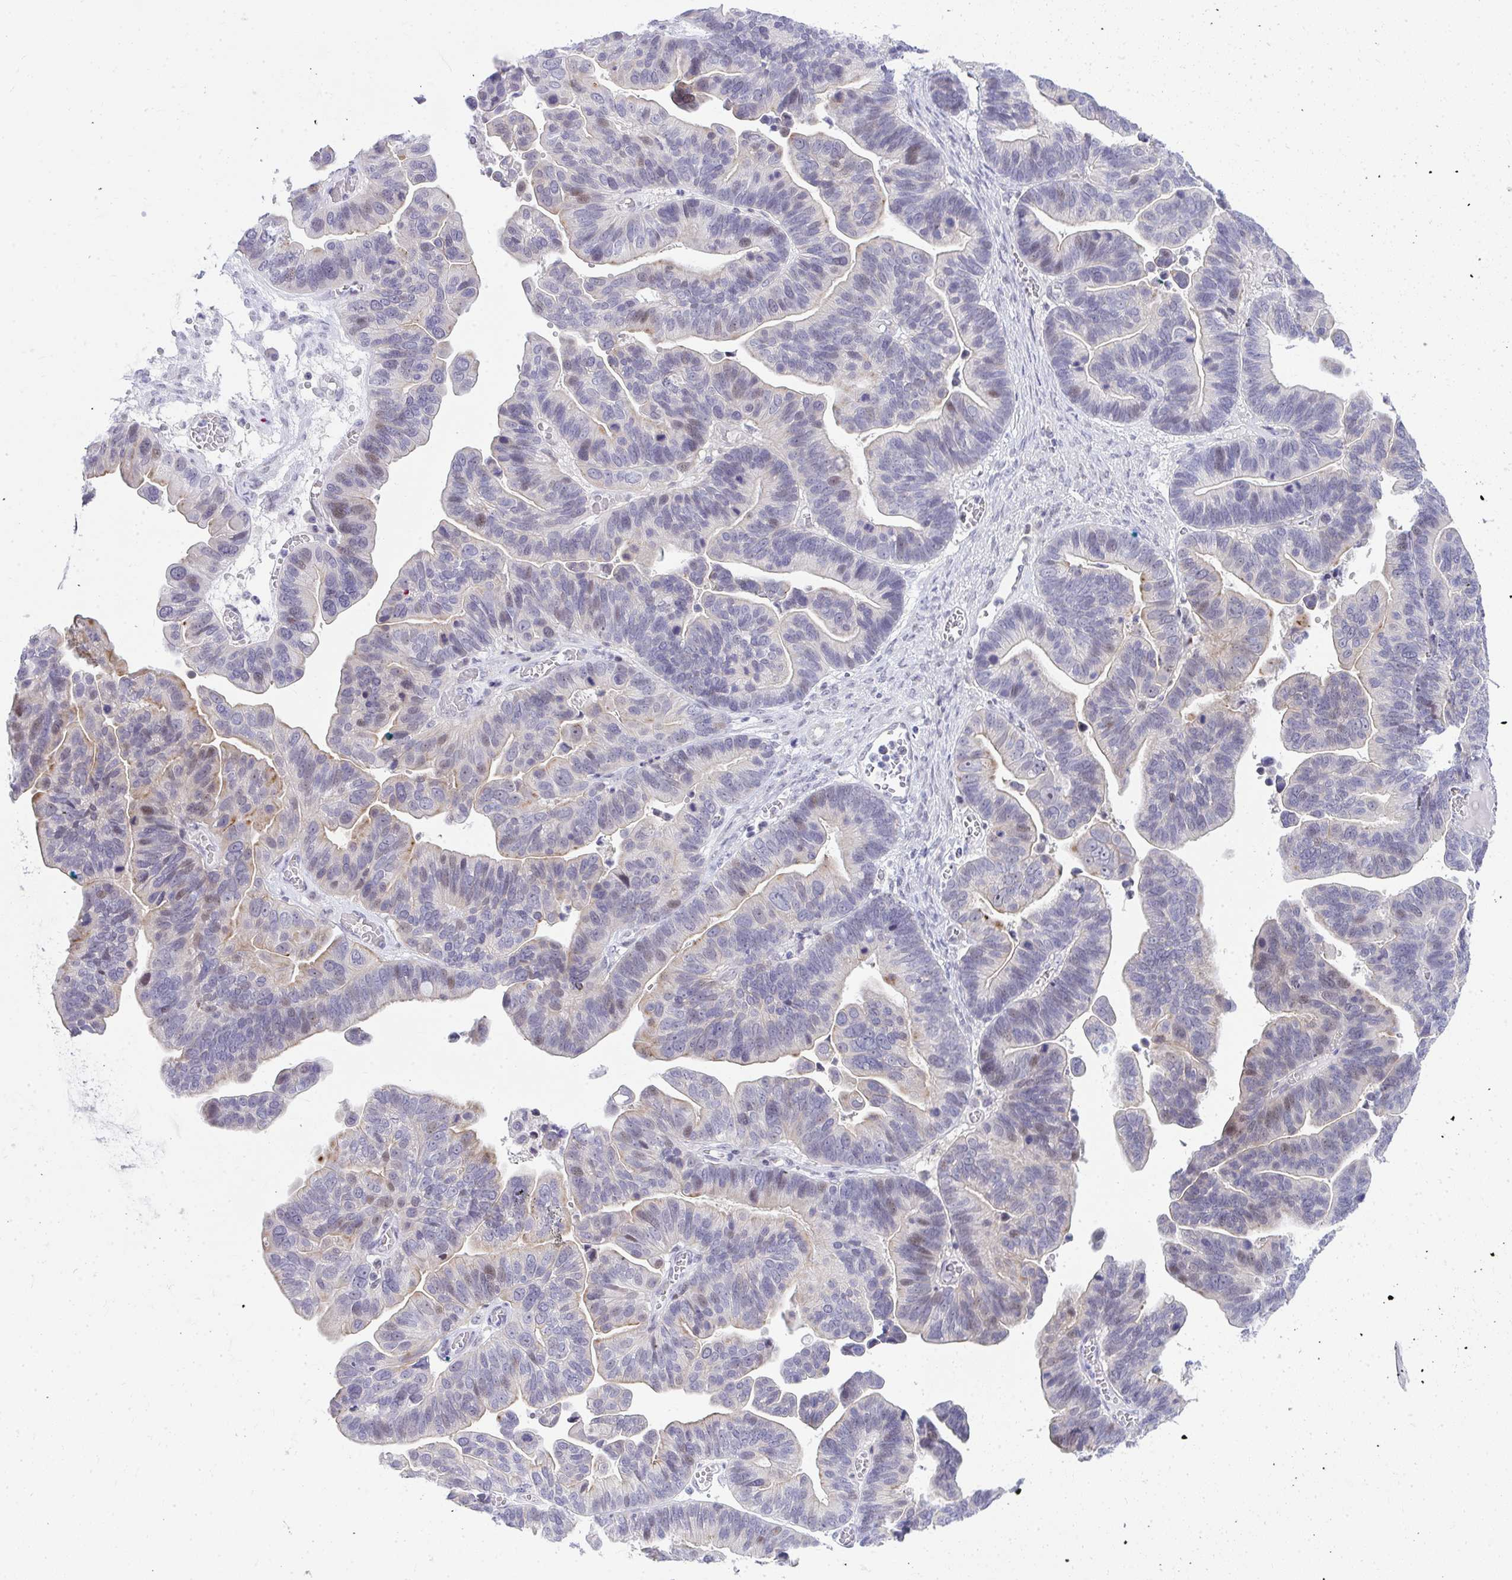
{"staining": {"intensity": "weak", "quantity": "<25%", "location": "cytoplasmic/membranous,nuclear"}, "tissue": "ovarian cancer", "cell_type": "Tumor cells", "image_type": "cancer", "snomed": [{"axis": "morphology", "description": "Cystadenocarcinoma, serous, NOS"}, {"axis": "topography", "description": "Ovary"}], "caption": "Histopathology image shows no significant protein staining in tumor cells of ovarian serous cystadenocarcinoma. The staining is performed using DAB brown chromogen with nuclei counter-stained in using hematoxylin.", "gene": "EID3", "patient": {"sex": "female", "age": 56}}